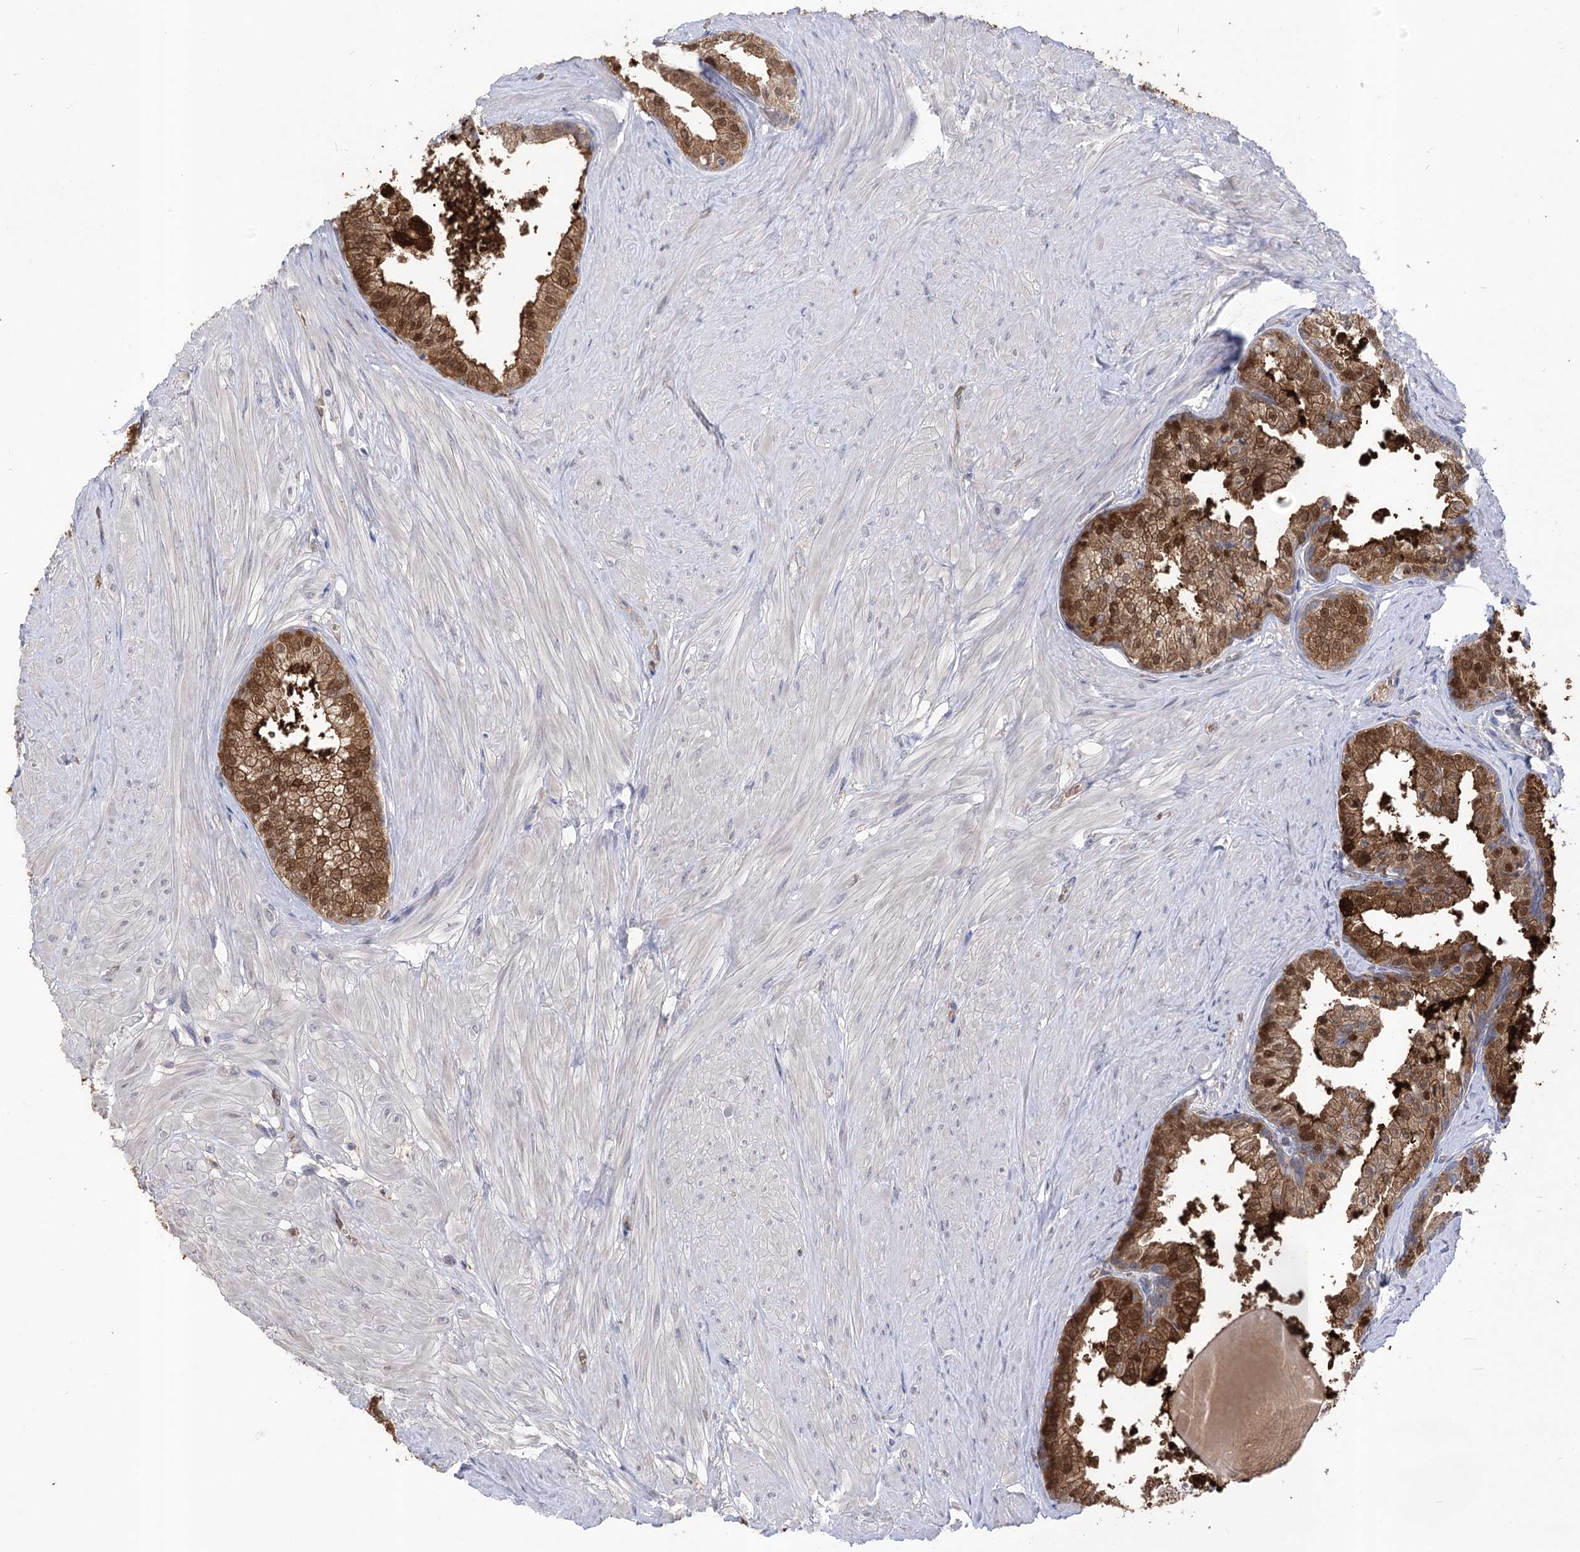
{"staining": {"intensity": "strong", "quantity": ">75%", "location": "cytoplasmic/membranous,nuclear"}, "tissue": "prostate", "cell_type": "Glandular cells", "image_type": "normal", "snomed": [{"axis": "morphology", "description": "Normal tissue, NOS"}, {"axis": "topography", "description": "Prostate"}], "caption": "The histopathology image displays staining of normal prostate, revealing strong cytoplasmic/membranous,nuclear protein positivity (brown color) within glandular cells.", "gene": "R3HDM2", "patient": {"sex": "male", "age": 48}}